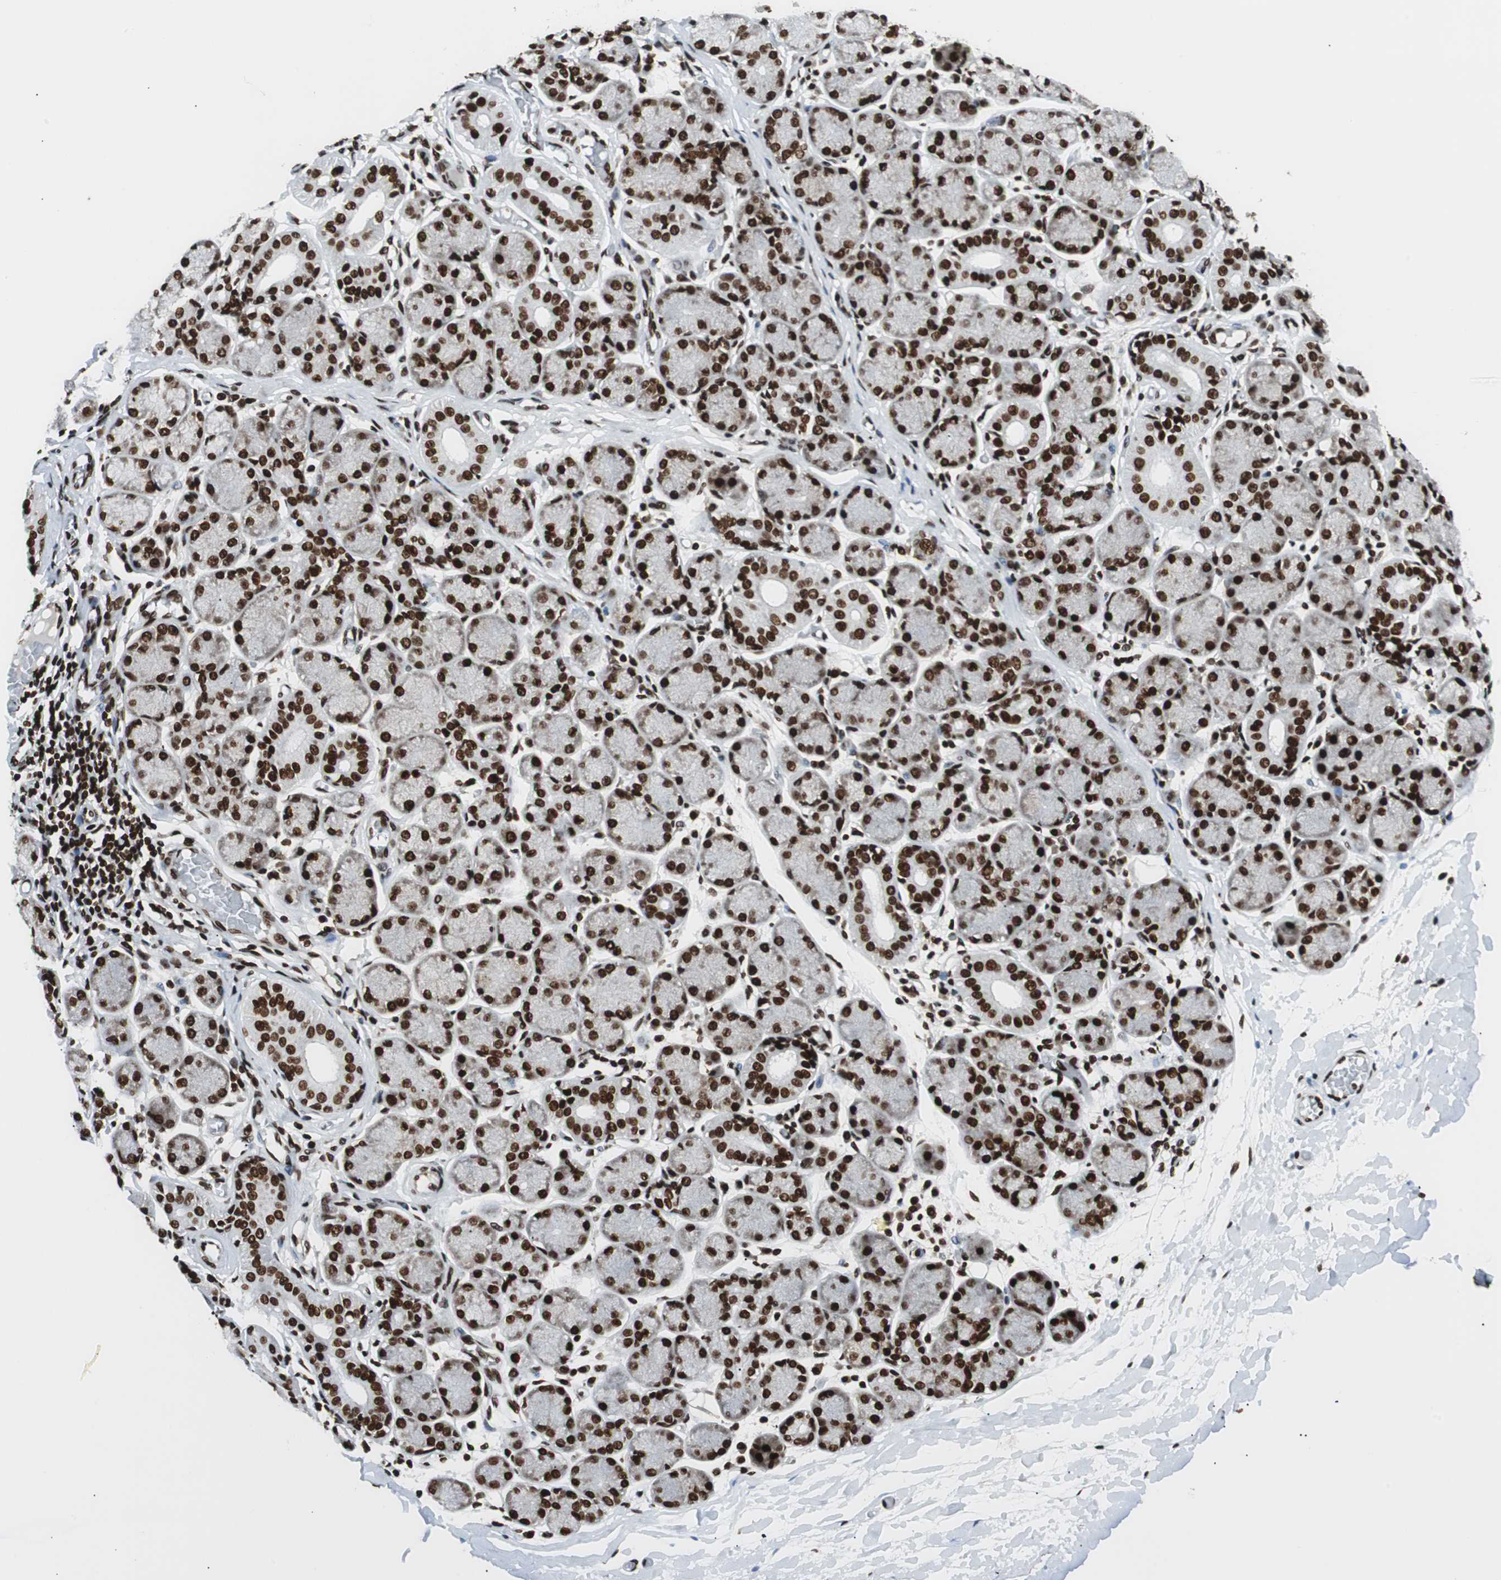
{"staining": {"intensity": "strong", "quantity": ">75%", "location": "nuclear"}, "tissue": "salivary gland", "cell_type": "Glandular cells", "image_type": "normal", "snomed": [{"axis": "morphology", "description": "Normal tissue, NOS"}, {"axis": "topography", "description": "Salivary gland"}], "caption": "Immunohistochemical staining of unremarkable salivary gland reveals high levels of strong nuclear positivity in about >75% of glandular cells. Nuclei are stained in blue.", "gene": "EWSR1", "patient": {"sex": "female", "age": 24}}